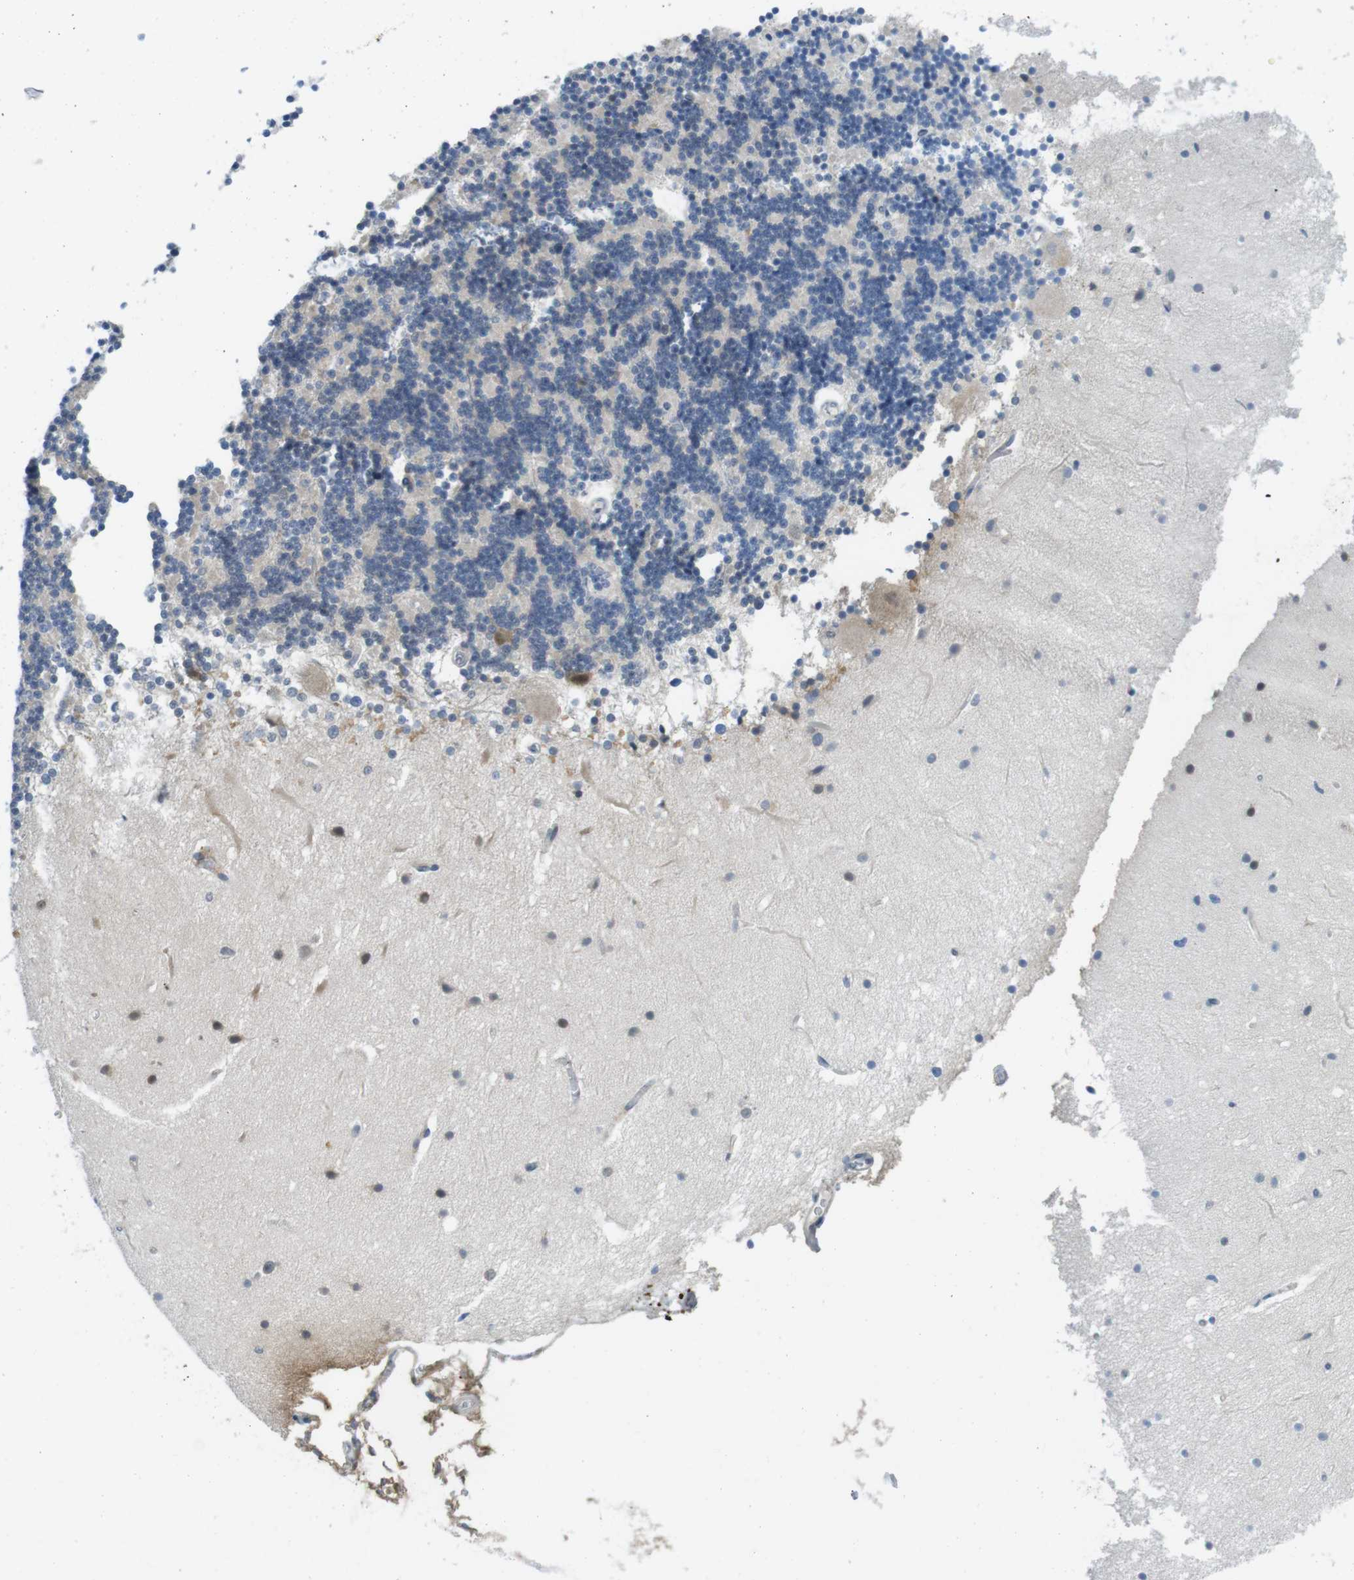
{"staining": {"intensity": "negative", "quantity": "none", "location": "none"}, "tissue": "cerebellum", "cell_type": "Cells in granular layer", "image_type": "normal", "snomed": [{"axis": "morphology", "description": "Normal tissue, NOS"}, {"axis": "topography", "description": "Cerebellum"}], "caption": "Immunohistochemical staining of unremarkable human cerebellum displays no significant expression in cells in granular layer. The staining is performed using DAB brown chromogen with nuclei counter-stained in using hematoxylin.", "gene": "CASP2", "patient": {"sex": "female", "age": 54}}